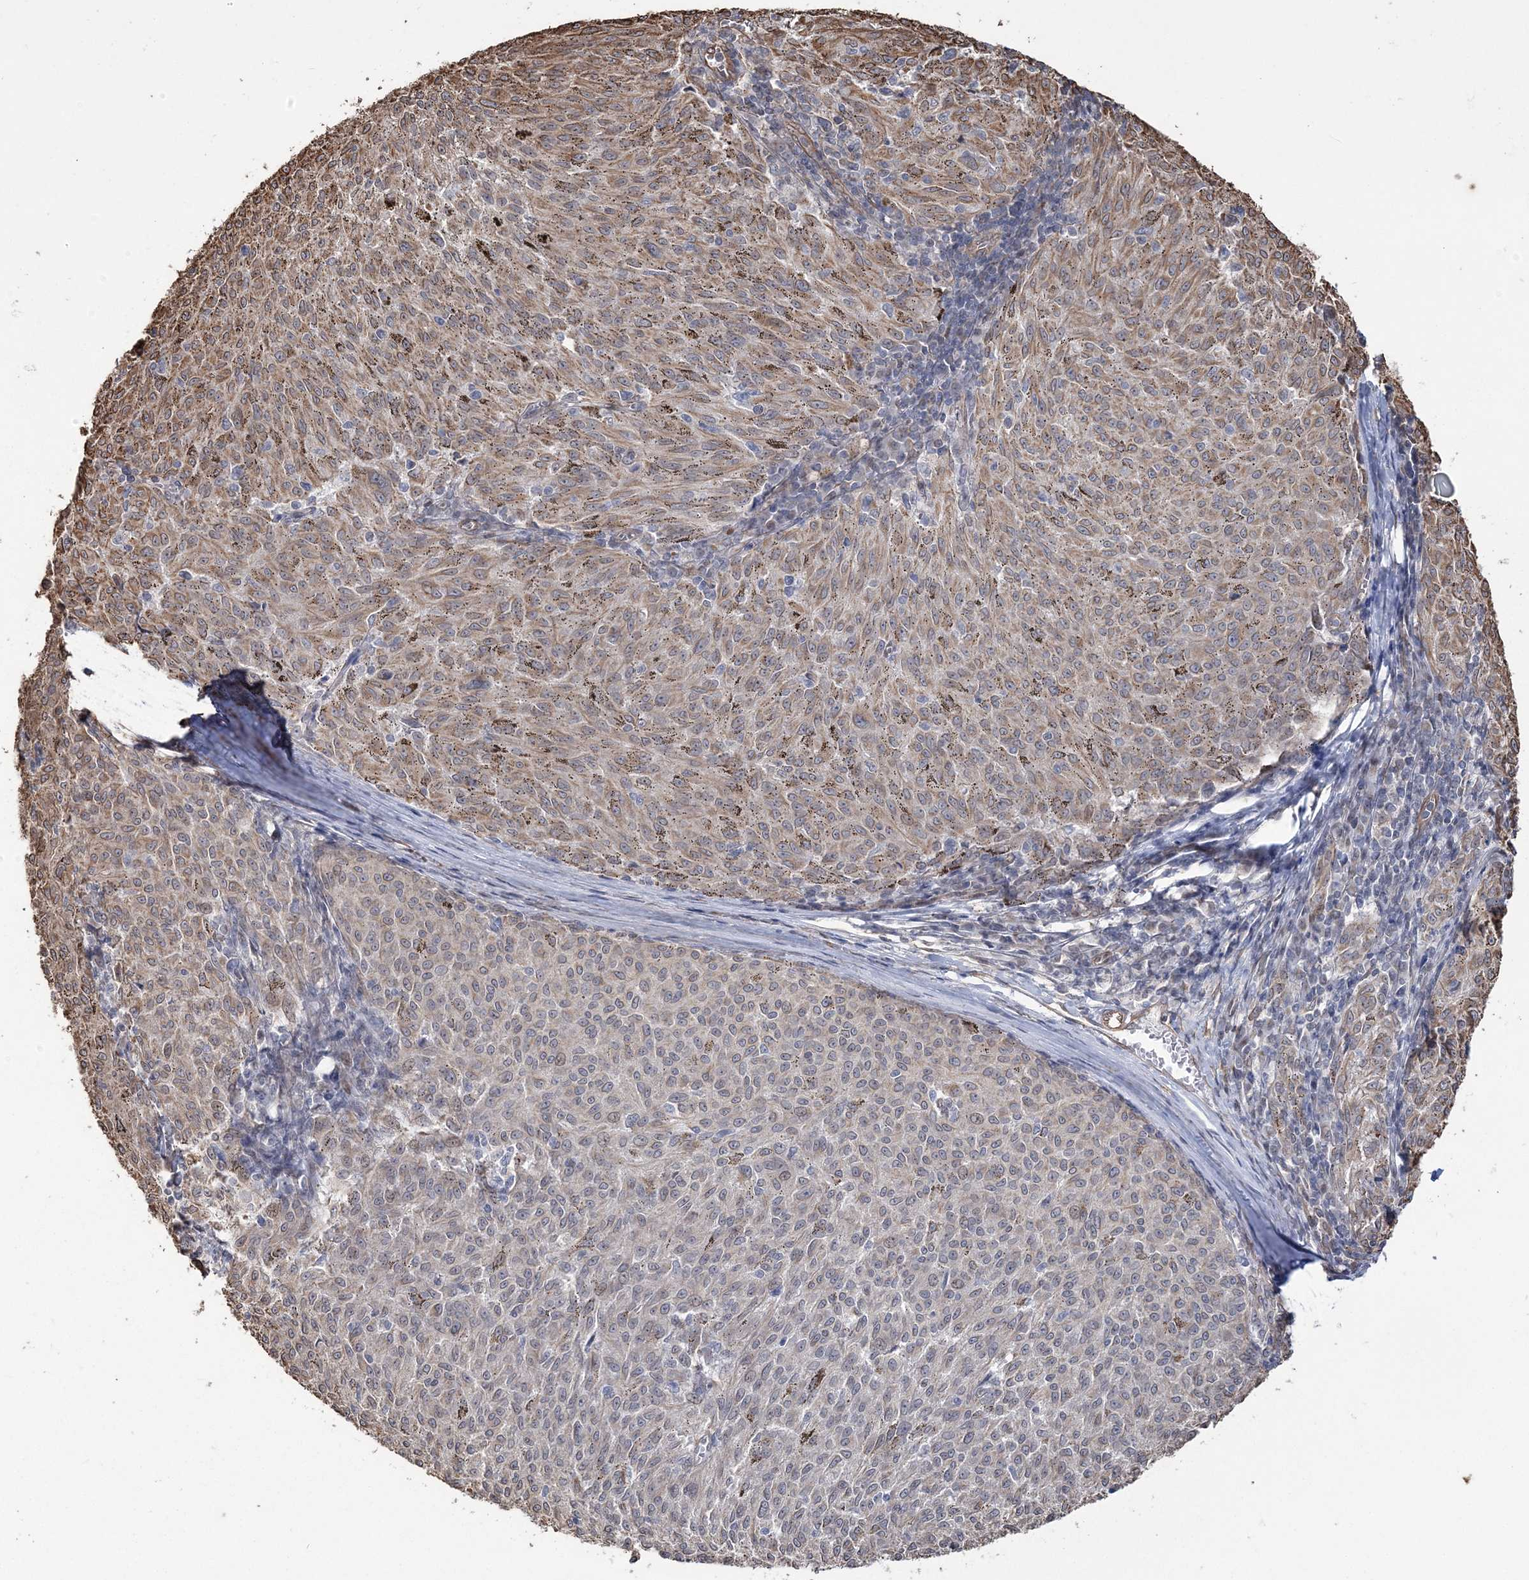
{"staining": {"intensity": "weak", "quantity": ">75%", "location": "cytoplasmic/membranous"}, "tissue": "melanoma", "cell_type": "Tumor cells", "image_type": "cancer", "snomed": [{"axis": "morphology", "description": "Malignant melanoma, NOS"}, {"axis": "topography", "description": "Skin"}], "caption": "Weak cytoplasmic/membranous protein positivity is present in approximately >75% of tumor cells in malignant melanoma.", "gene": "ATP11B", "patient": {"sex": "female", "age": 72}}